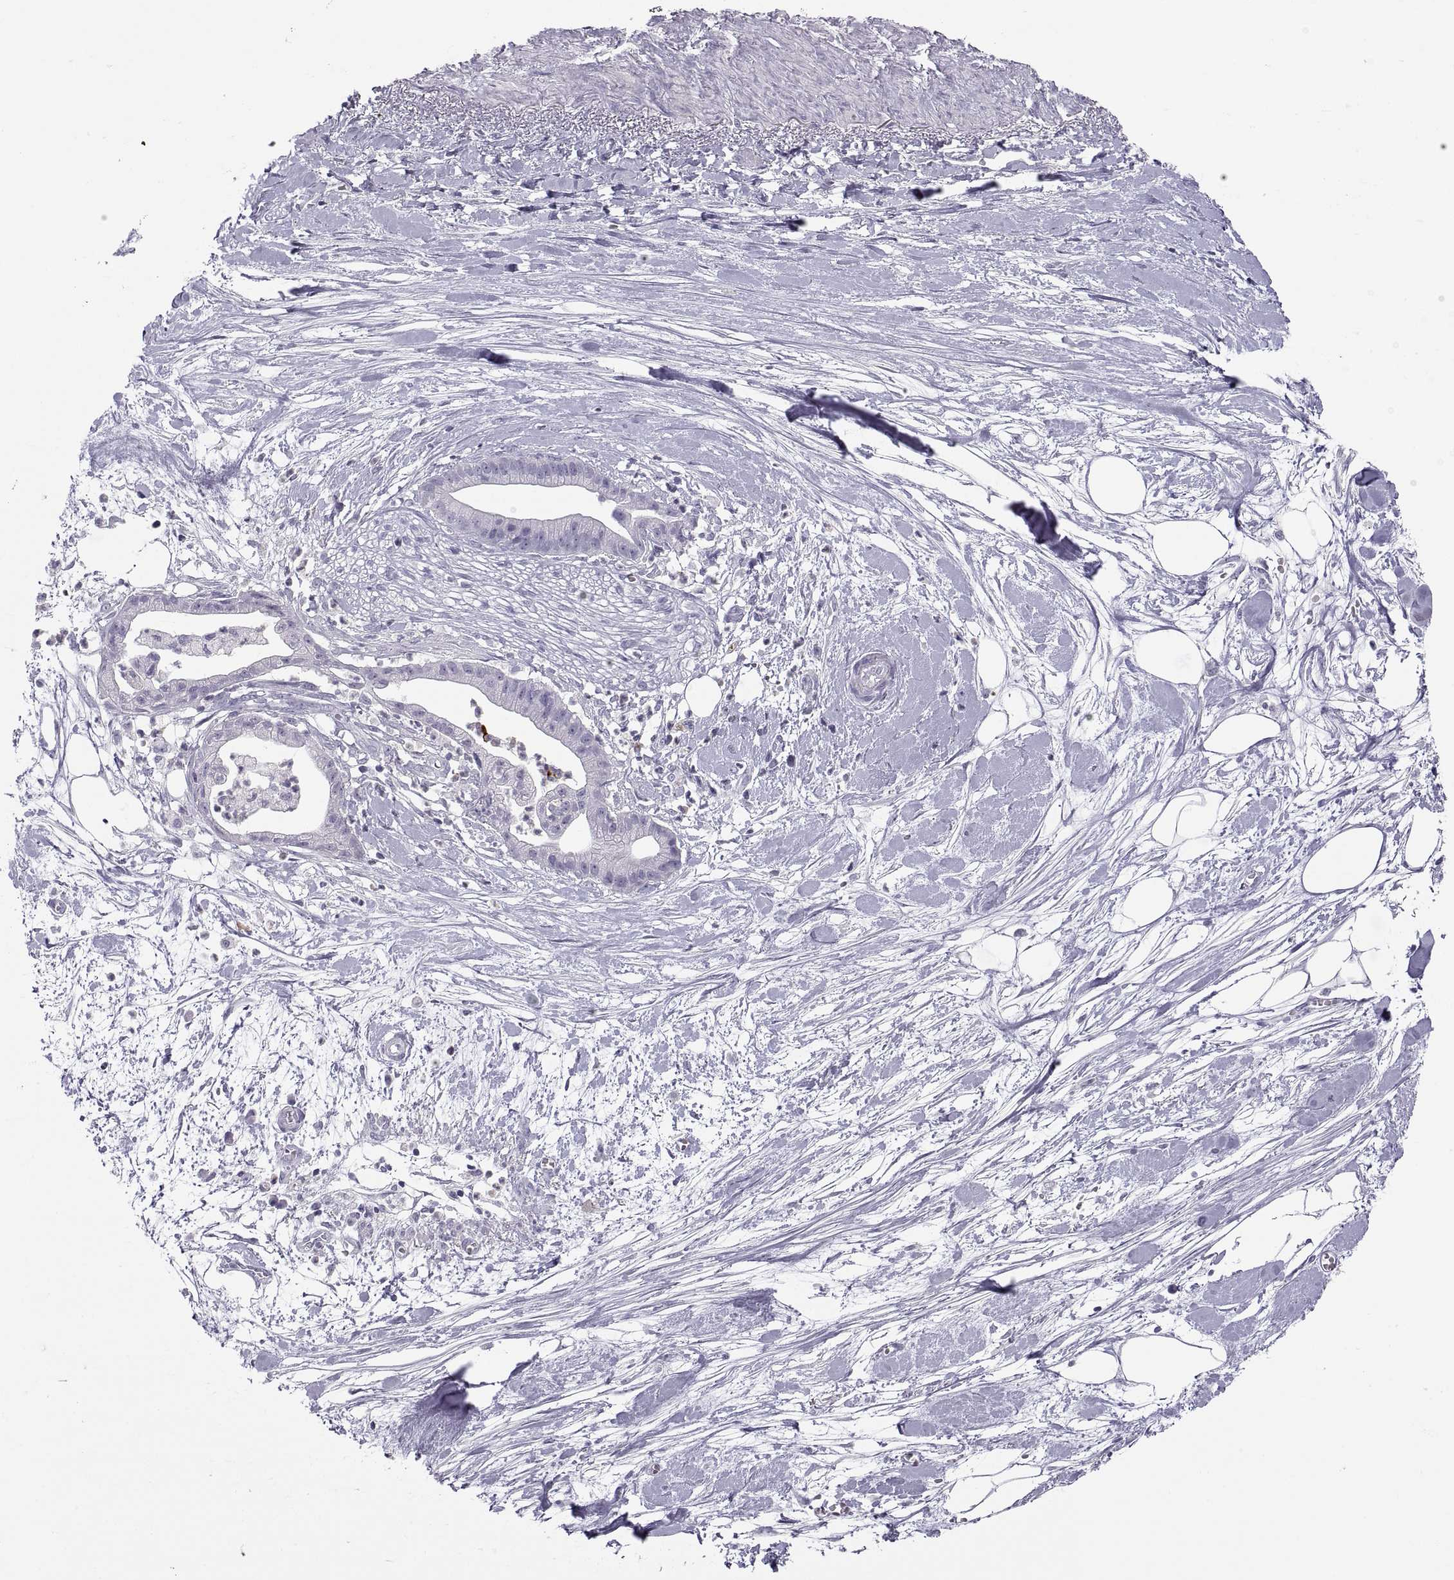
{"staining": {"intensity": "negative", "quantity": "none", "location": "none"}, "tissue": "pancreatic cancer", "cell_type": "Tumor cells", "image_type": "cancer", "snomed": [{"axis": "morphology", "description": "Normal tissue, NOS"}, {"axis": "morphology", "description": "Adenocarcinoma, NOS"}, {"axis": "topography", "description": "Lymph node"}, {"axis": "topography", "description": "Pancreas"}], "caption": "This is an IHC image of pancreatic cancer (adenocarcinoma). There is no staining in tumor cells.", "gene": "C3orf22", "patient": {"sex": "female", "age": 58}}